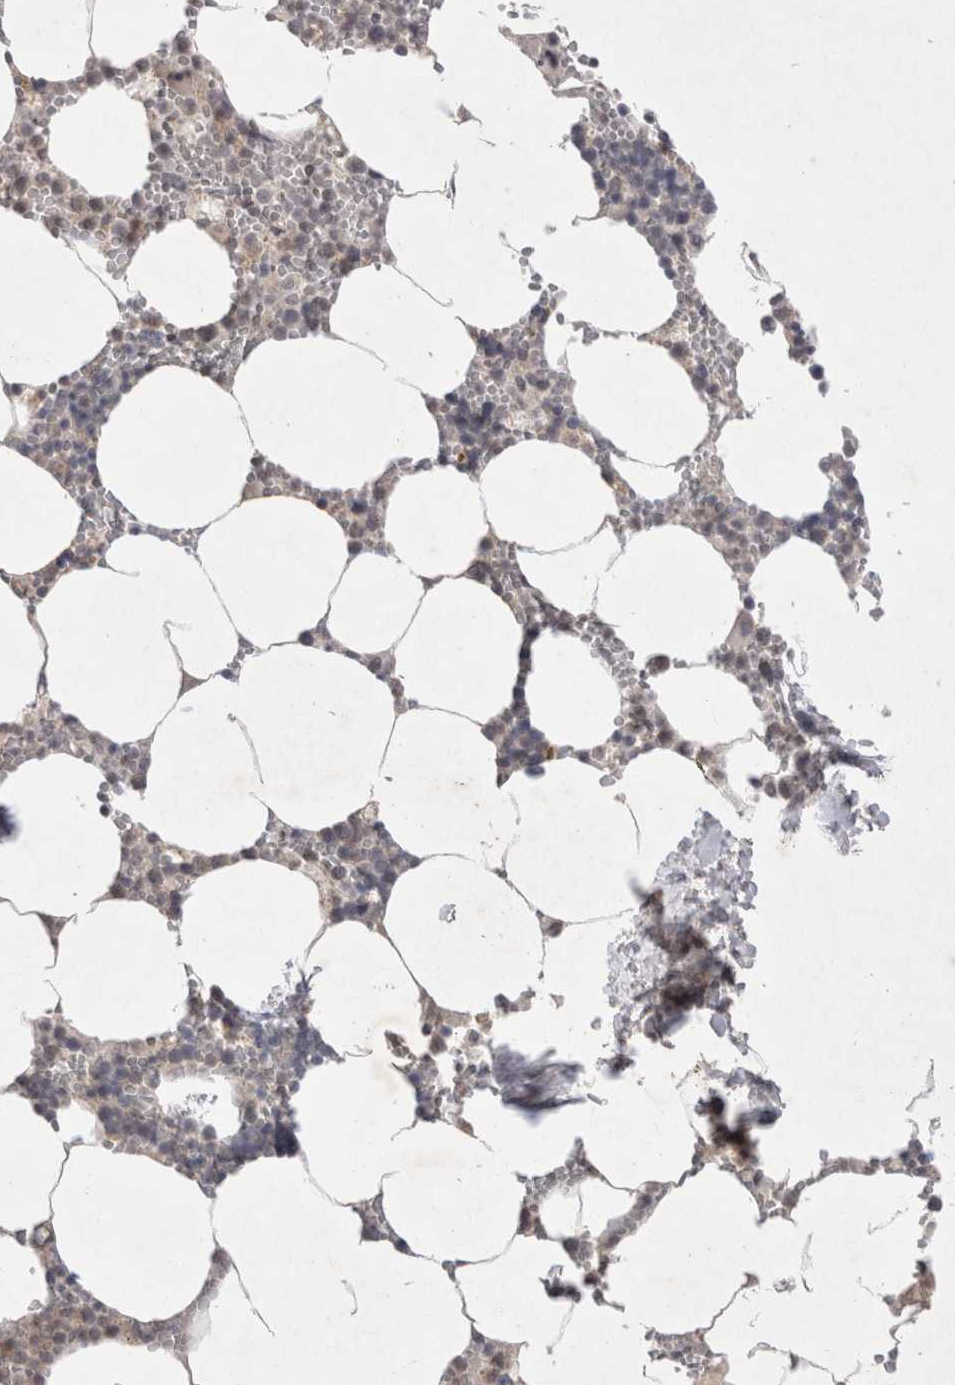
{"staining": {"intensity": "negative", "quantity": "none", "location": "none"}, "tissue": "bone marrow", "cell_type": "Hematopoietic cells", "image_type": "normal", "snomed": [{"axis": "morphology", "description": "Normal tissue, NOS"}, {"axis": "topography", "description": "Bone marrow"}], "caption": "Immunohistochemical staining of benign human bone marrow reveals no significant positivity in hematopoietic cells.", "gene": "LYVE1", "patient": {"sex": "male", "age": 70}}